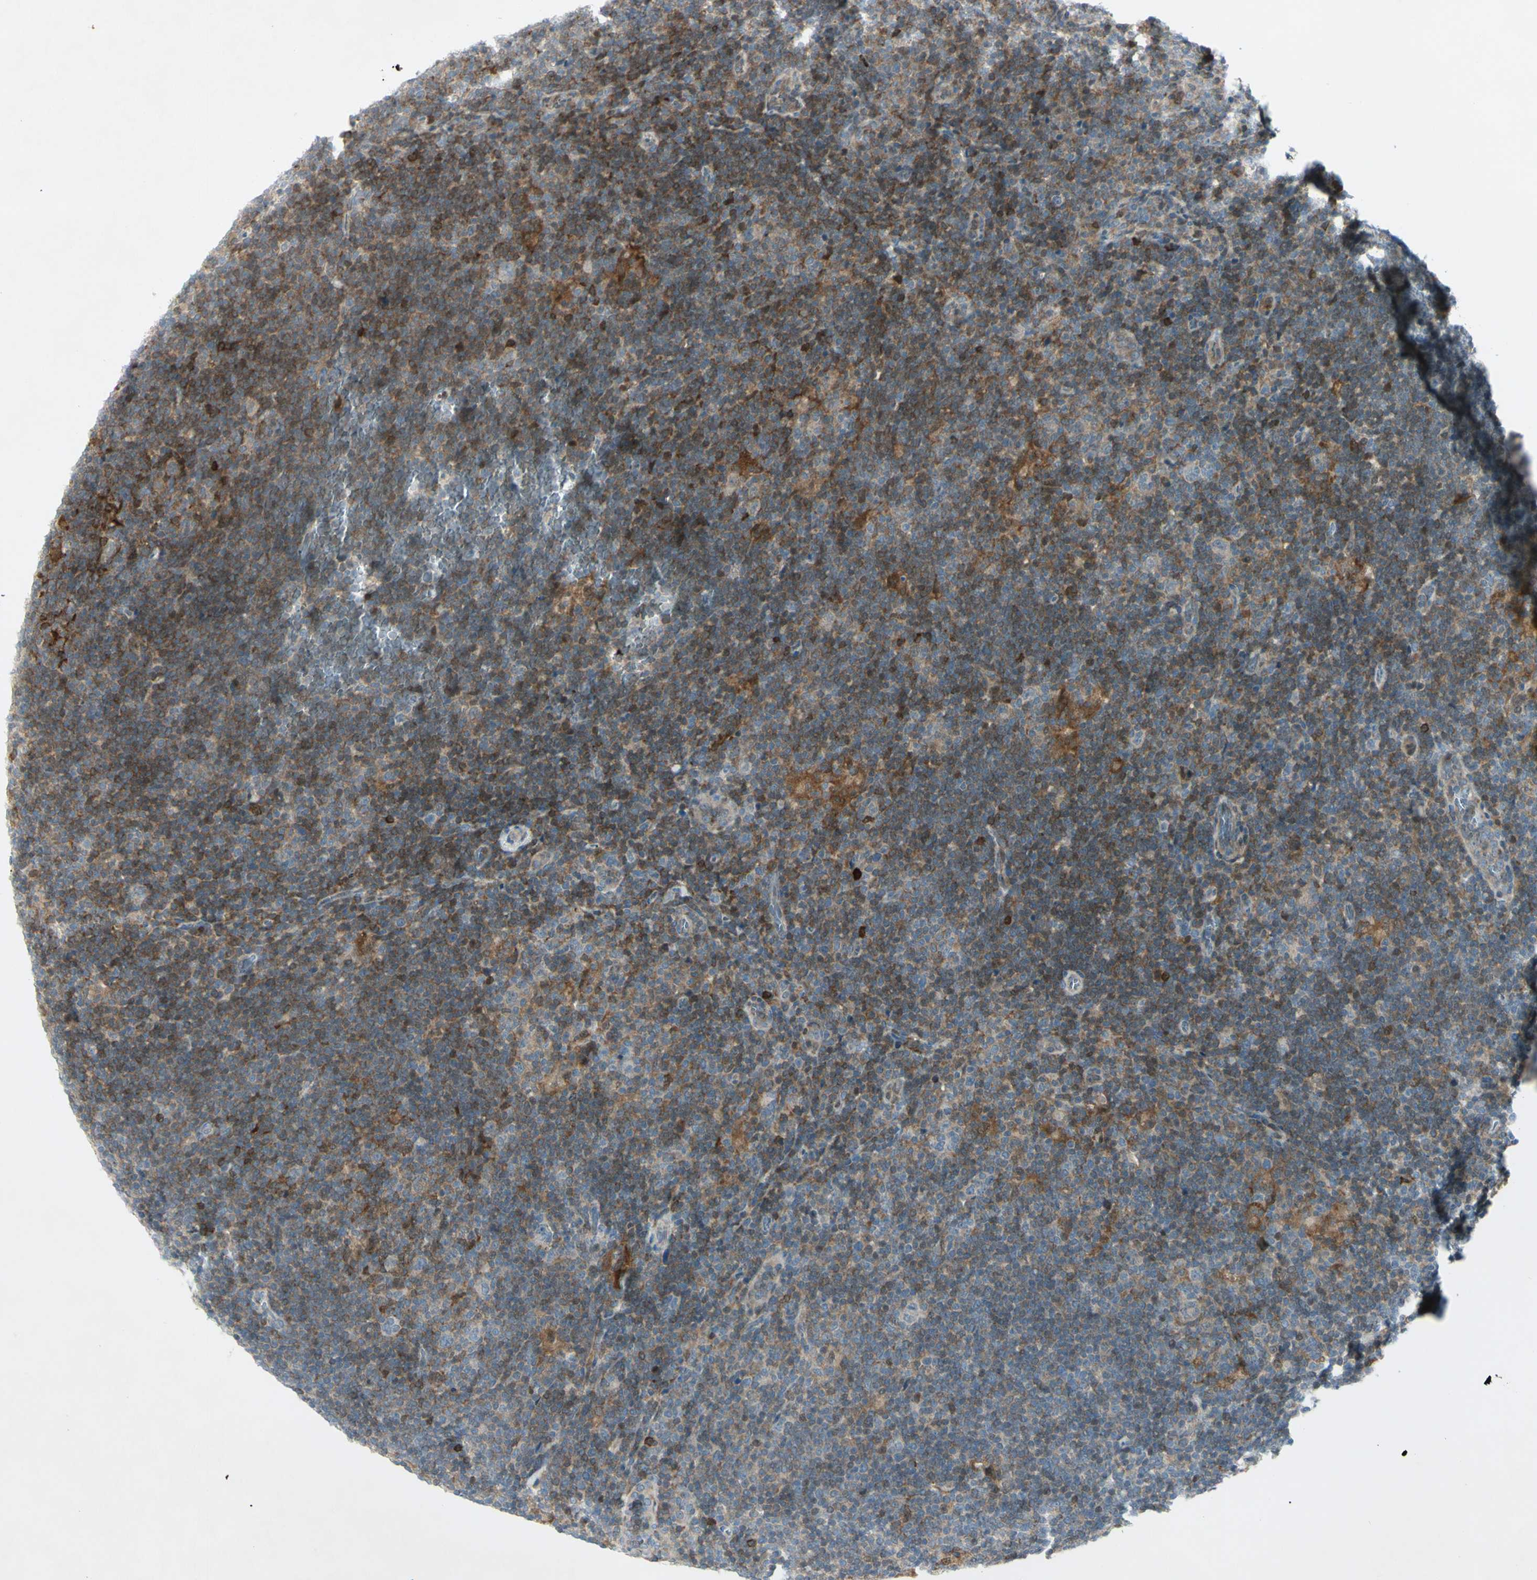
{"staining": {"intensity": "negative", "quantity": "none", "location": "none"}, "tissue": "lymphoma", "cell_type": "Tumor cells", "image_type": "cancer", "snomed": [{"axis": "morphology", "description": "Hodgkin's disease, NOS"}, {"axis": "topography", "description": "Lymph node"}], "caption": "Tumor cells are negative for brown protein staining in lymphoma.", "gene": "C1orf159", "patient": {"sex": "female", "age": 57}}